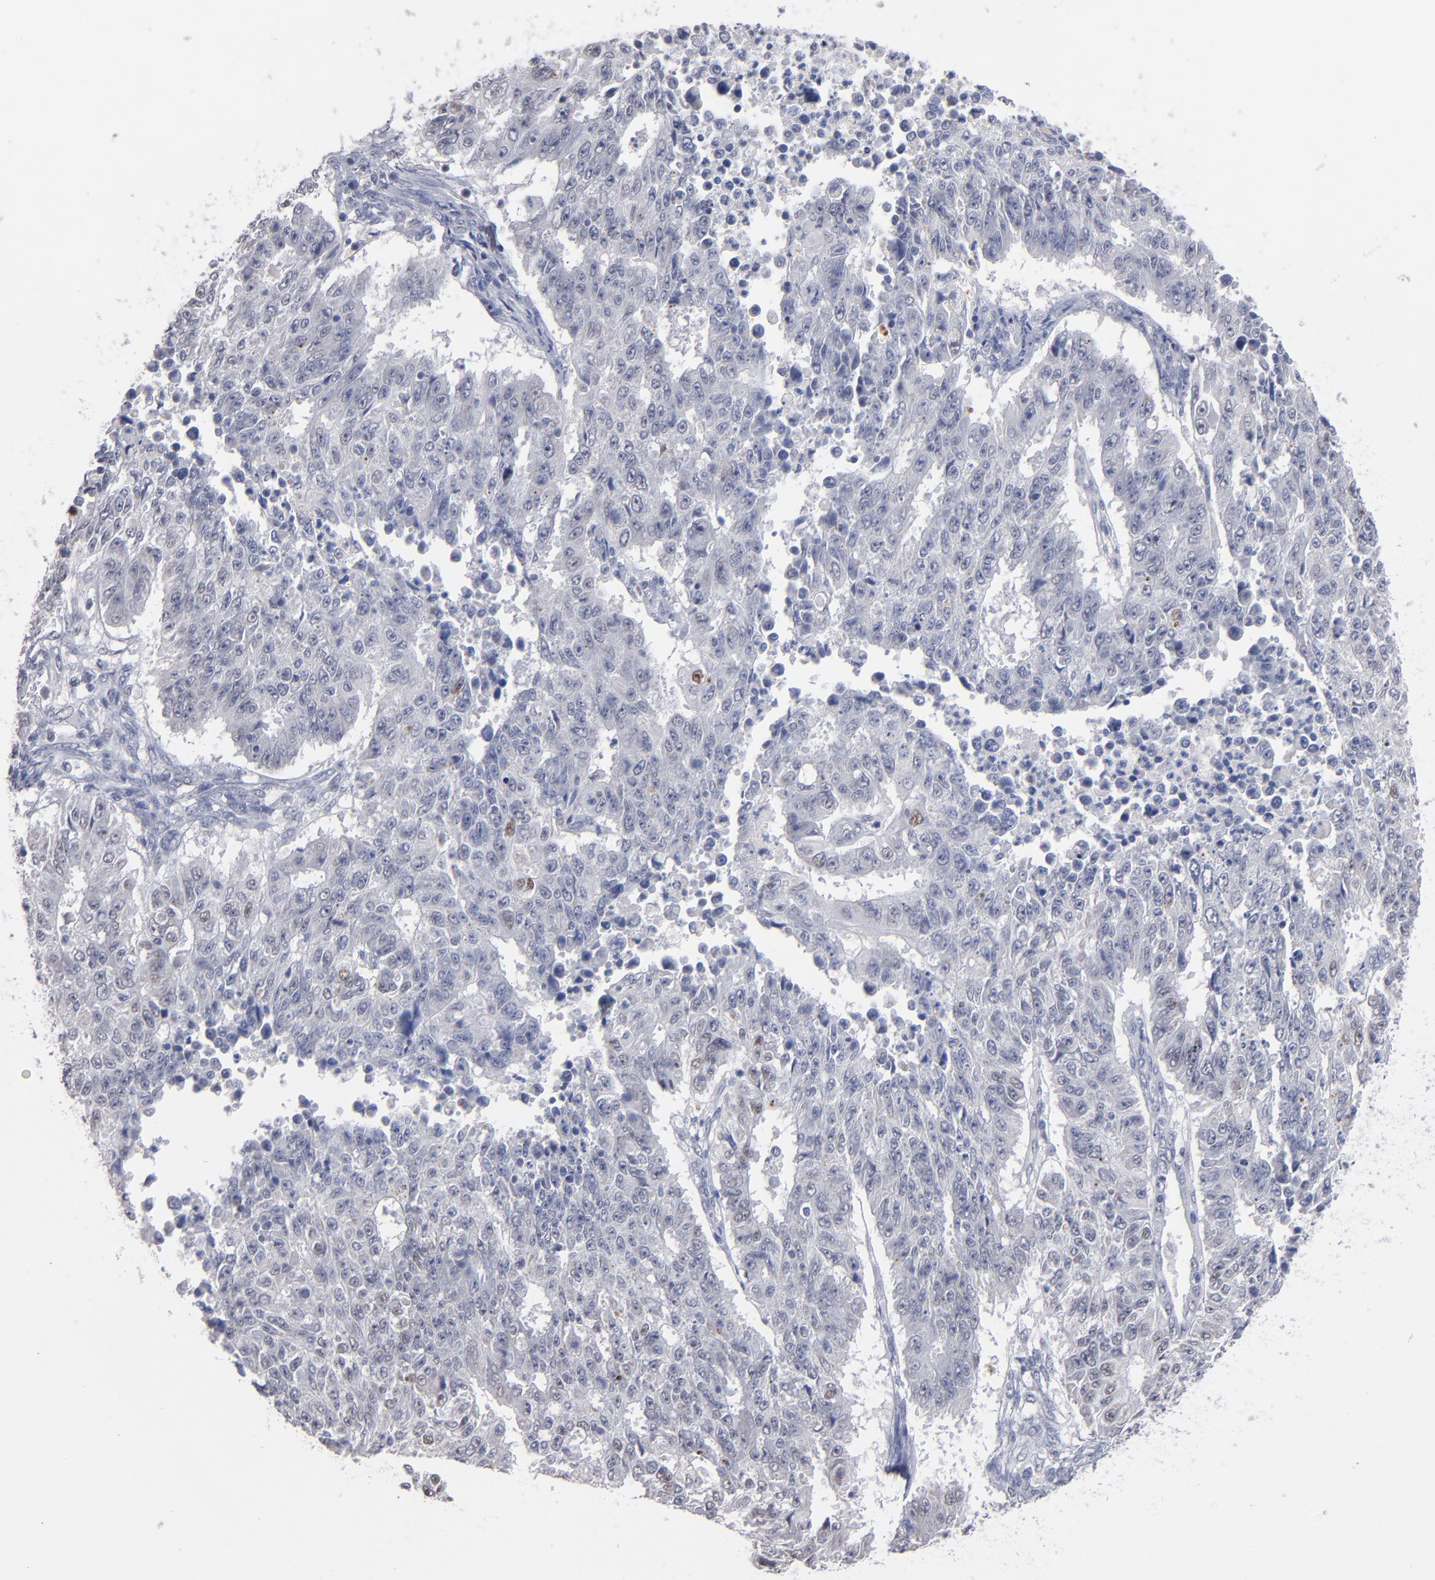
{"staining": {"intensity": "negative", "quantity": "none", "location": "none"}, "tissue": "endometrial cancer", "cell_type": "Tumor cells", "image_type": "cancer", "snomed": [{"axis": "morphology", "description": "Adenocarcinoma, NOS"}, {"axis": "topography", "description": "Endometrium"}], "caption": "Tumor cells are negative for brown protein staining in endometrial adenocarcinoma.", "gene": "MN1", "patient": {"sex": "female", "age": 42}}